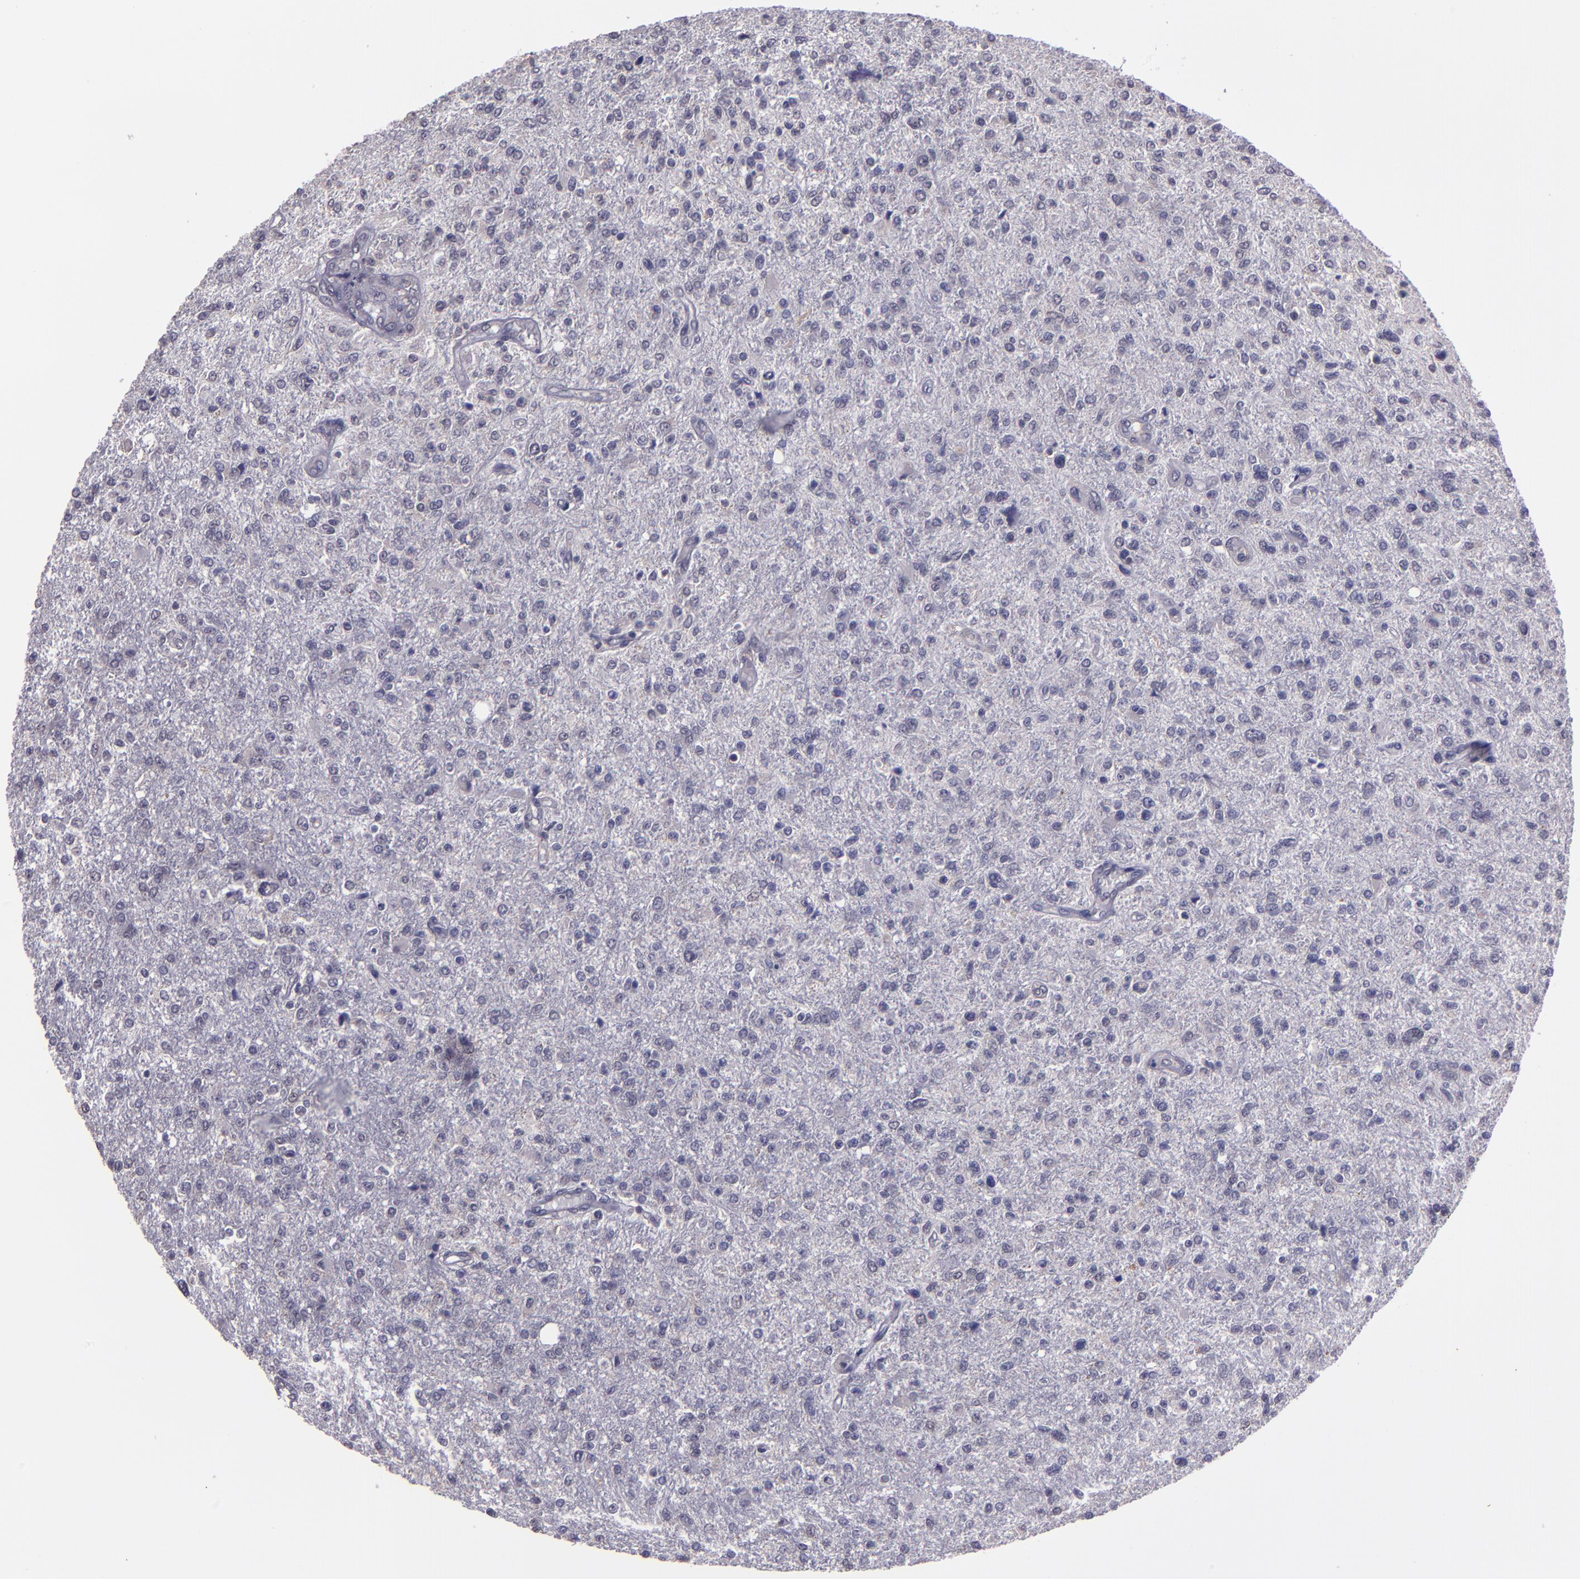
{"staining": {"intensity": "negative", "quantity": "none", "location": "none"}, "tissue": "glioma", "cell_type": "Tumor cells", "image_type": "cancer", "snomed": [{"axis": "morphology", "description": "Glioma, malignant, High grade"}, {"axis": "topography", "description": "Cerebral cortex"}], "caption": "This micrograph is of malignant high-grade glioma stained with IHC to label a protein in brown with the nuclei are counter-stained blue. There is no staining in tumor cells.", "gene": "CEBPE", "patient": {"sex": "male", "age": 76}}